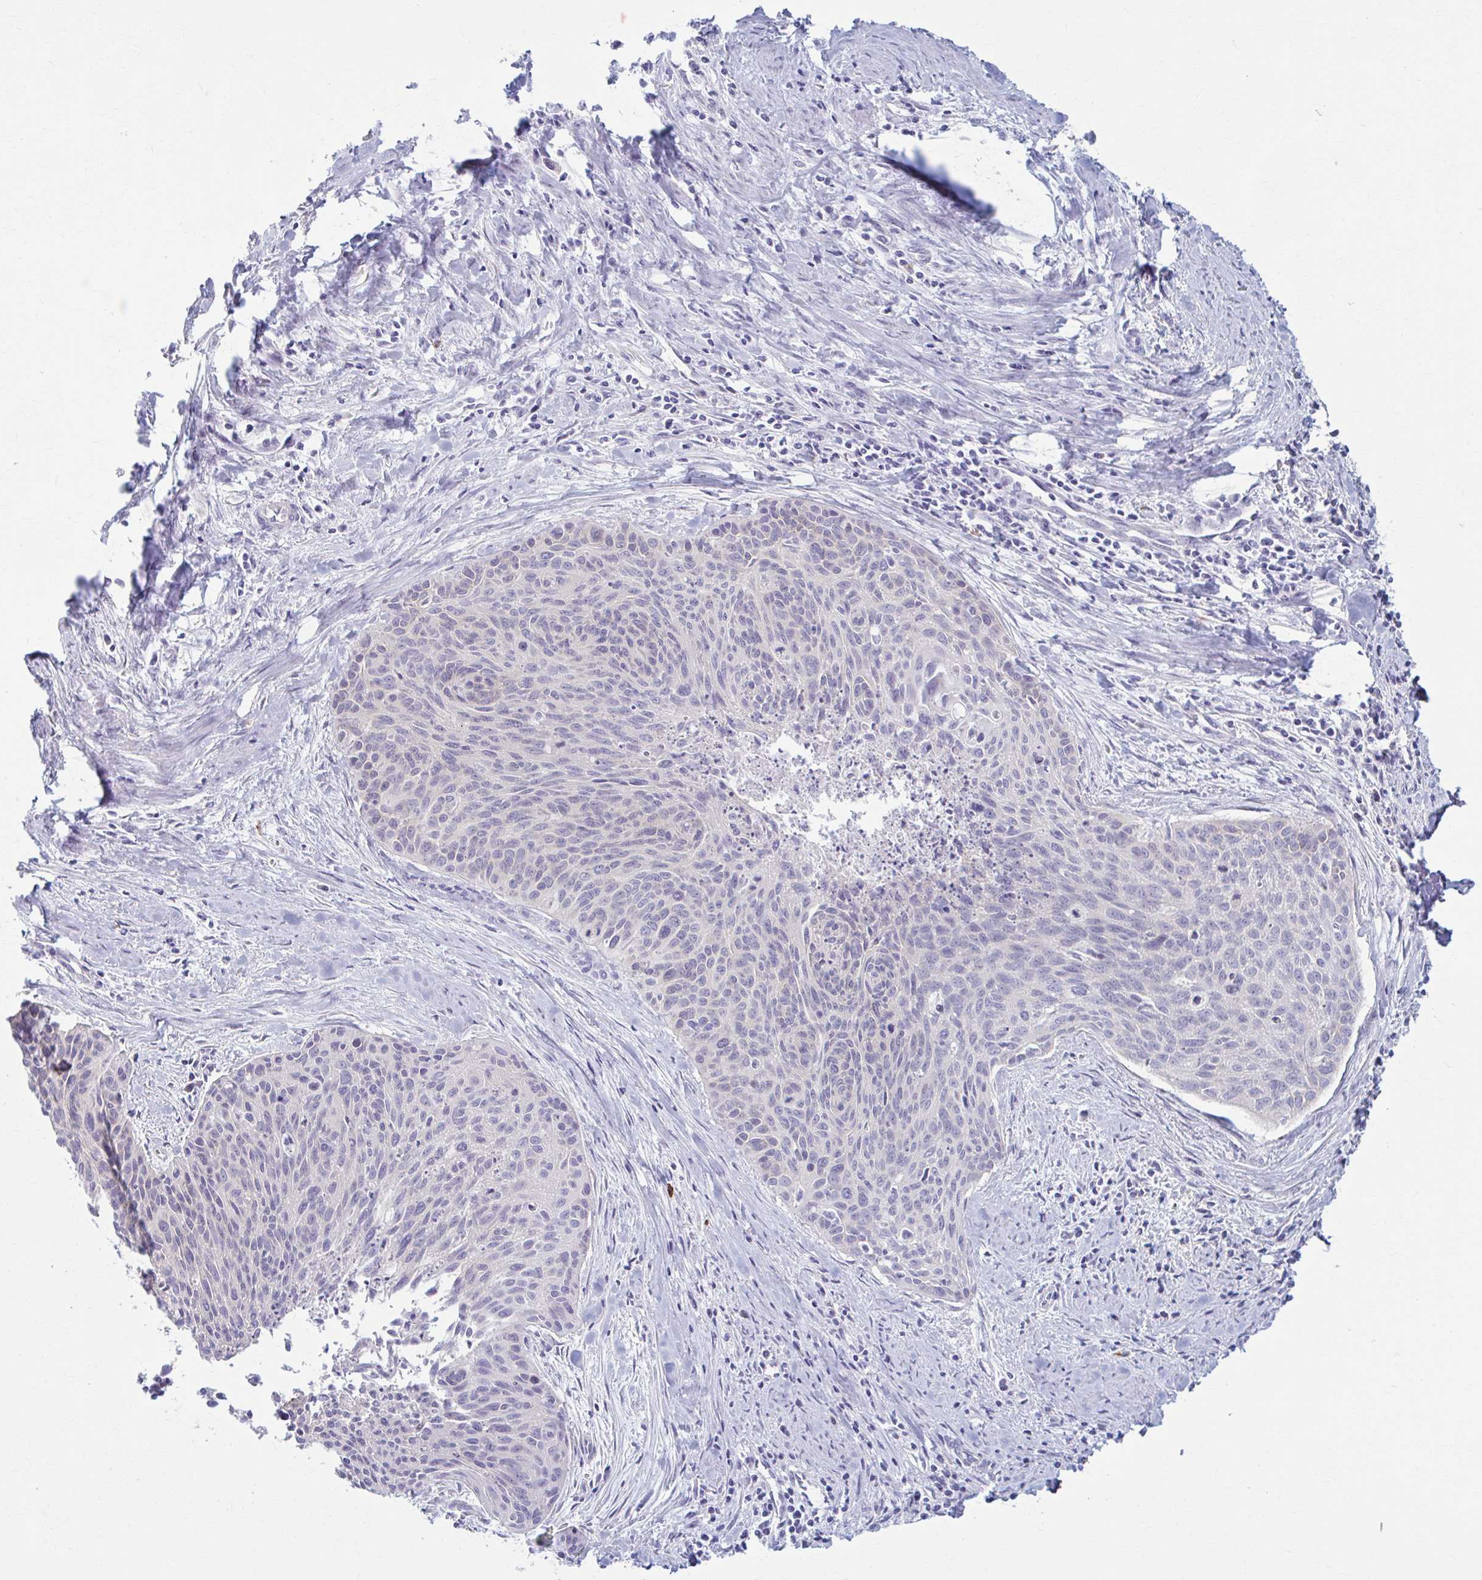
{"staining": {"intensity": "negative", "quantity": "none", "location": "none"}, "tissue": "cervical cancer", "cell_type": "Tumor cells", "image_type": "cancer", "snomed": [{"axis": "morphology", "description": "Squamous cell carcinoma, NOS"}, {"axis": "topography", "description": "Cervix"}], "caption": "A histopathology image of squamous cell carcinoma (cervical) stained for a protein reveals no brown staining in tumor cells.", "gene": "PRKRA", "patient": {"sex": "female", "age": 55}}